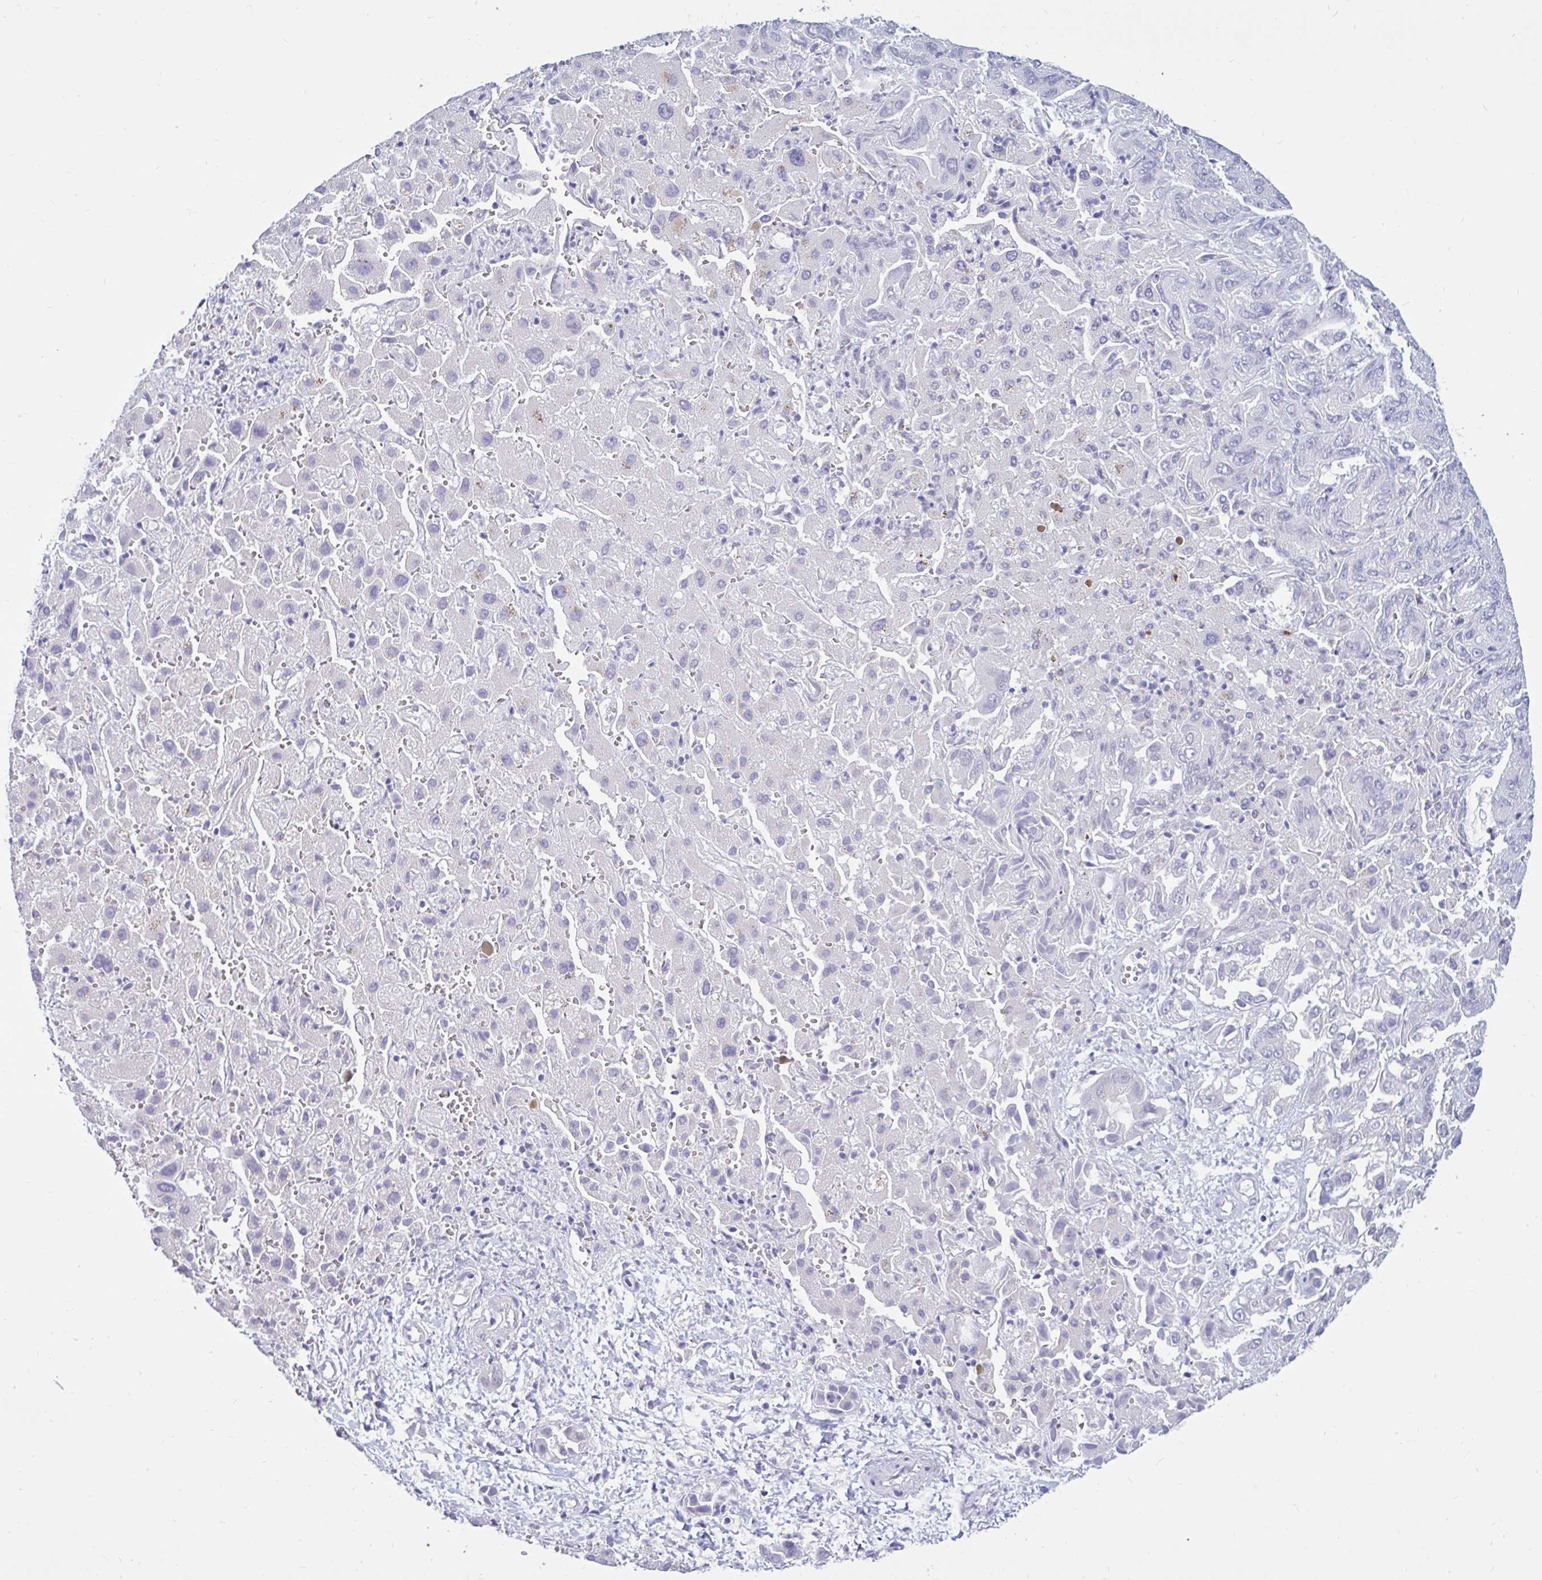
{"staining": {"intensity": "negative", "quantity": "none", "location": "none"}, "tissue": "liver cancer", "cell_type": "Tumor cells", "image_type": "cancer", "snomed": [{"axis": "morphology", "description": "Cholangiocarcinoma"}, {"axis": "topography", "description": "Liver"}], "caption": "Immunohistochemical staining of human liver cancer reveals no significant expression in tumor cells.", "gene": "ARPP19", "patient": {"sex": "female", "age": 52}}